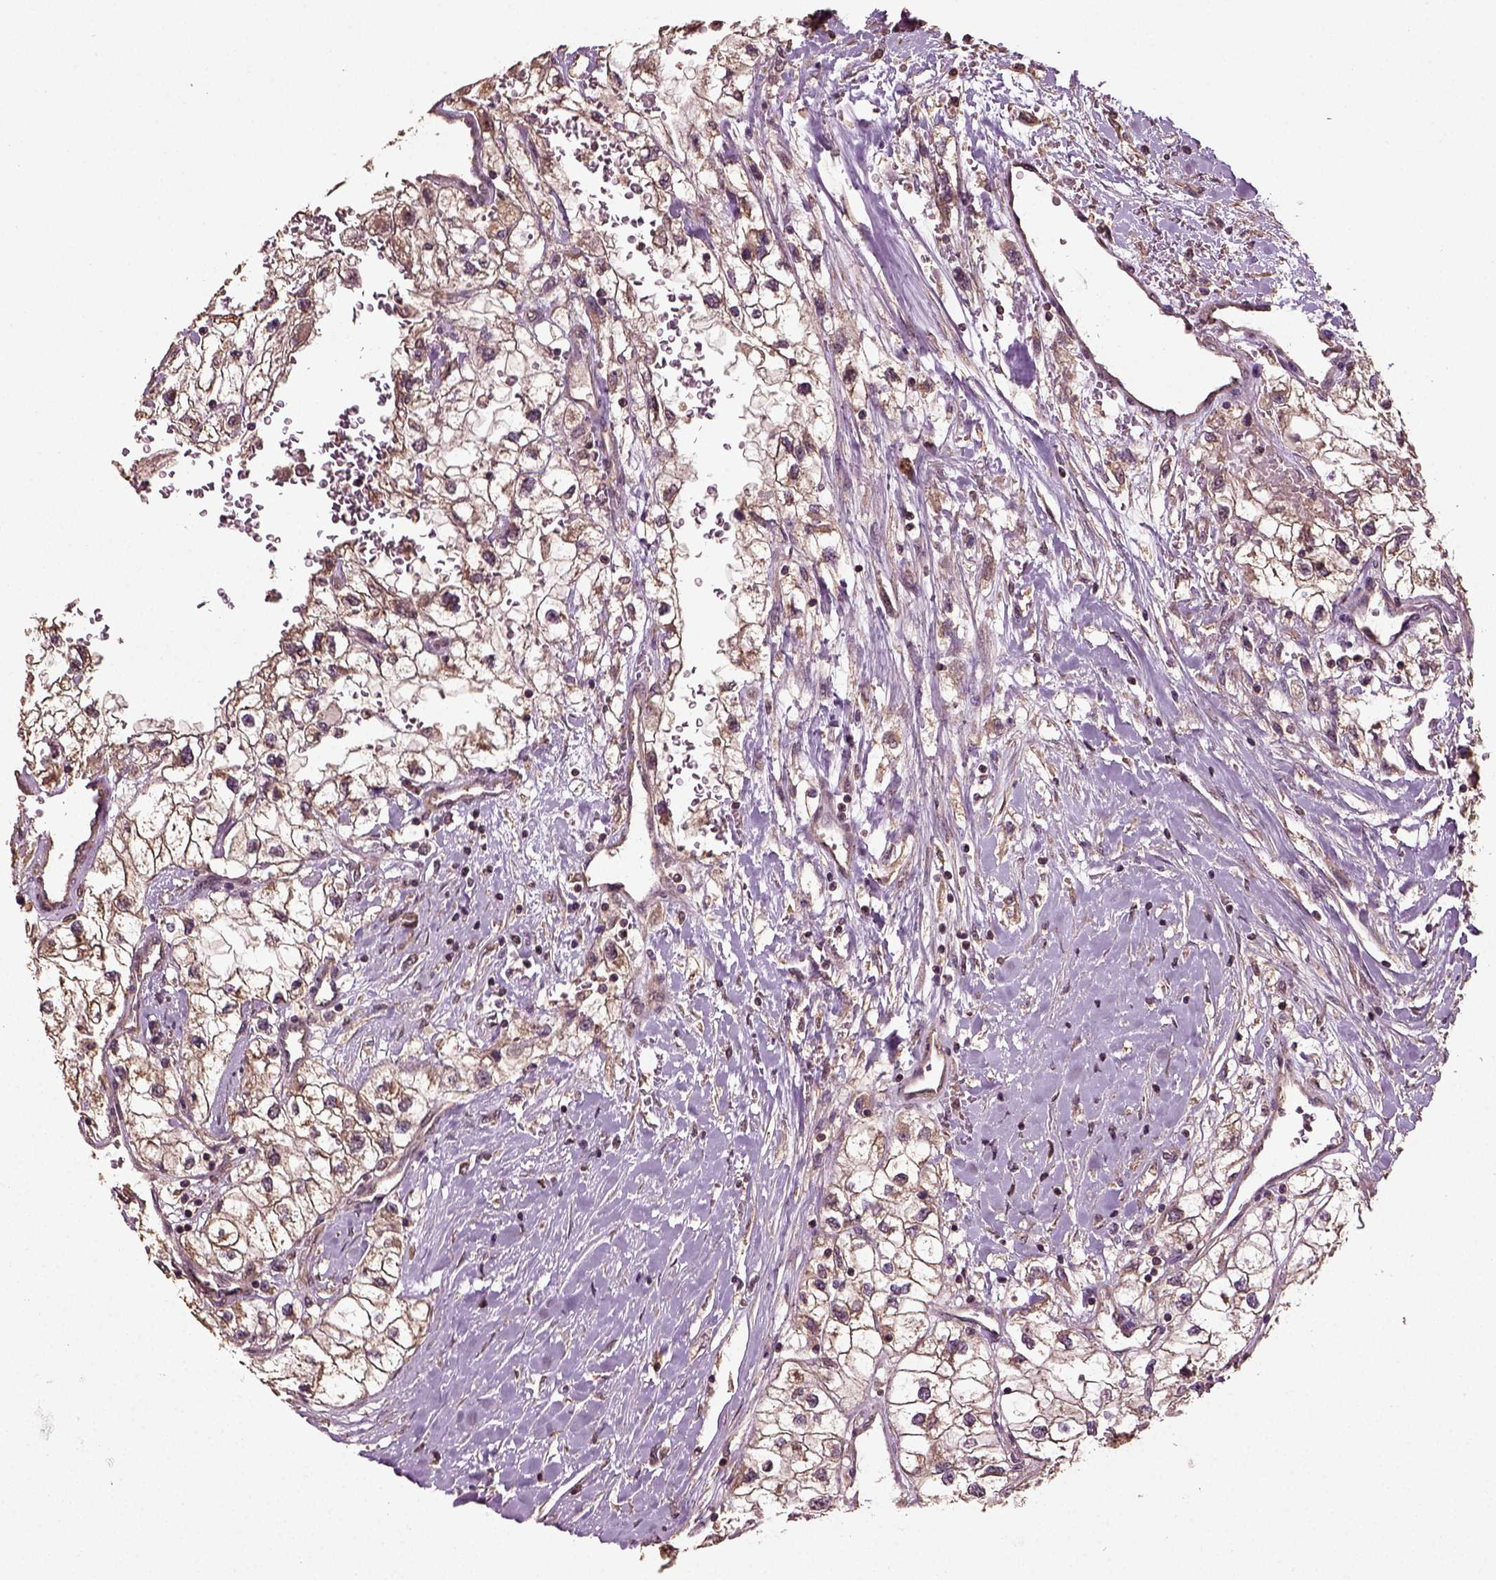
{"staining": {"intensity": "moderate", "quantity": "25%-75%", "location": "cytoplasmic/membranous"}, "tissue": "renal cancer", "cell_type": "Tumor cells", "image_type": "cancer", "snomed": [{"axis": "morphology", "description": "Adenocarcinoma, NOS"}, {"axis": "topography", "description": "Kidney"}], "caption": "Moderate cytoplasmic/membranous protein staining is identified in approximately 25%-75% of tumor cells in renal cancer (adenocarcinoma).", "gene": "ERV3-1", "patient": {"sex": "male", "age": 59}}